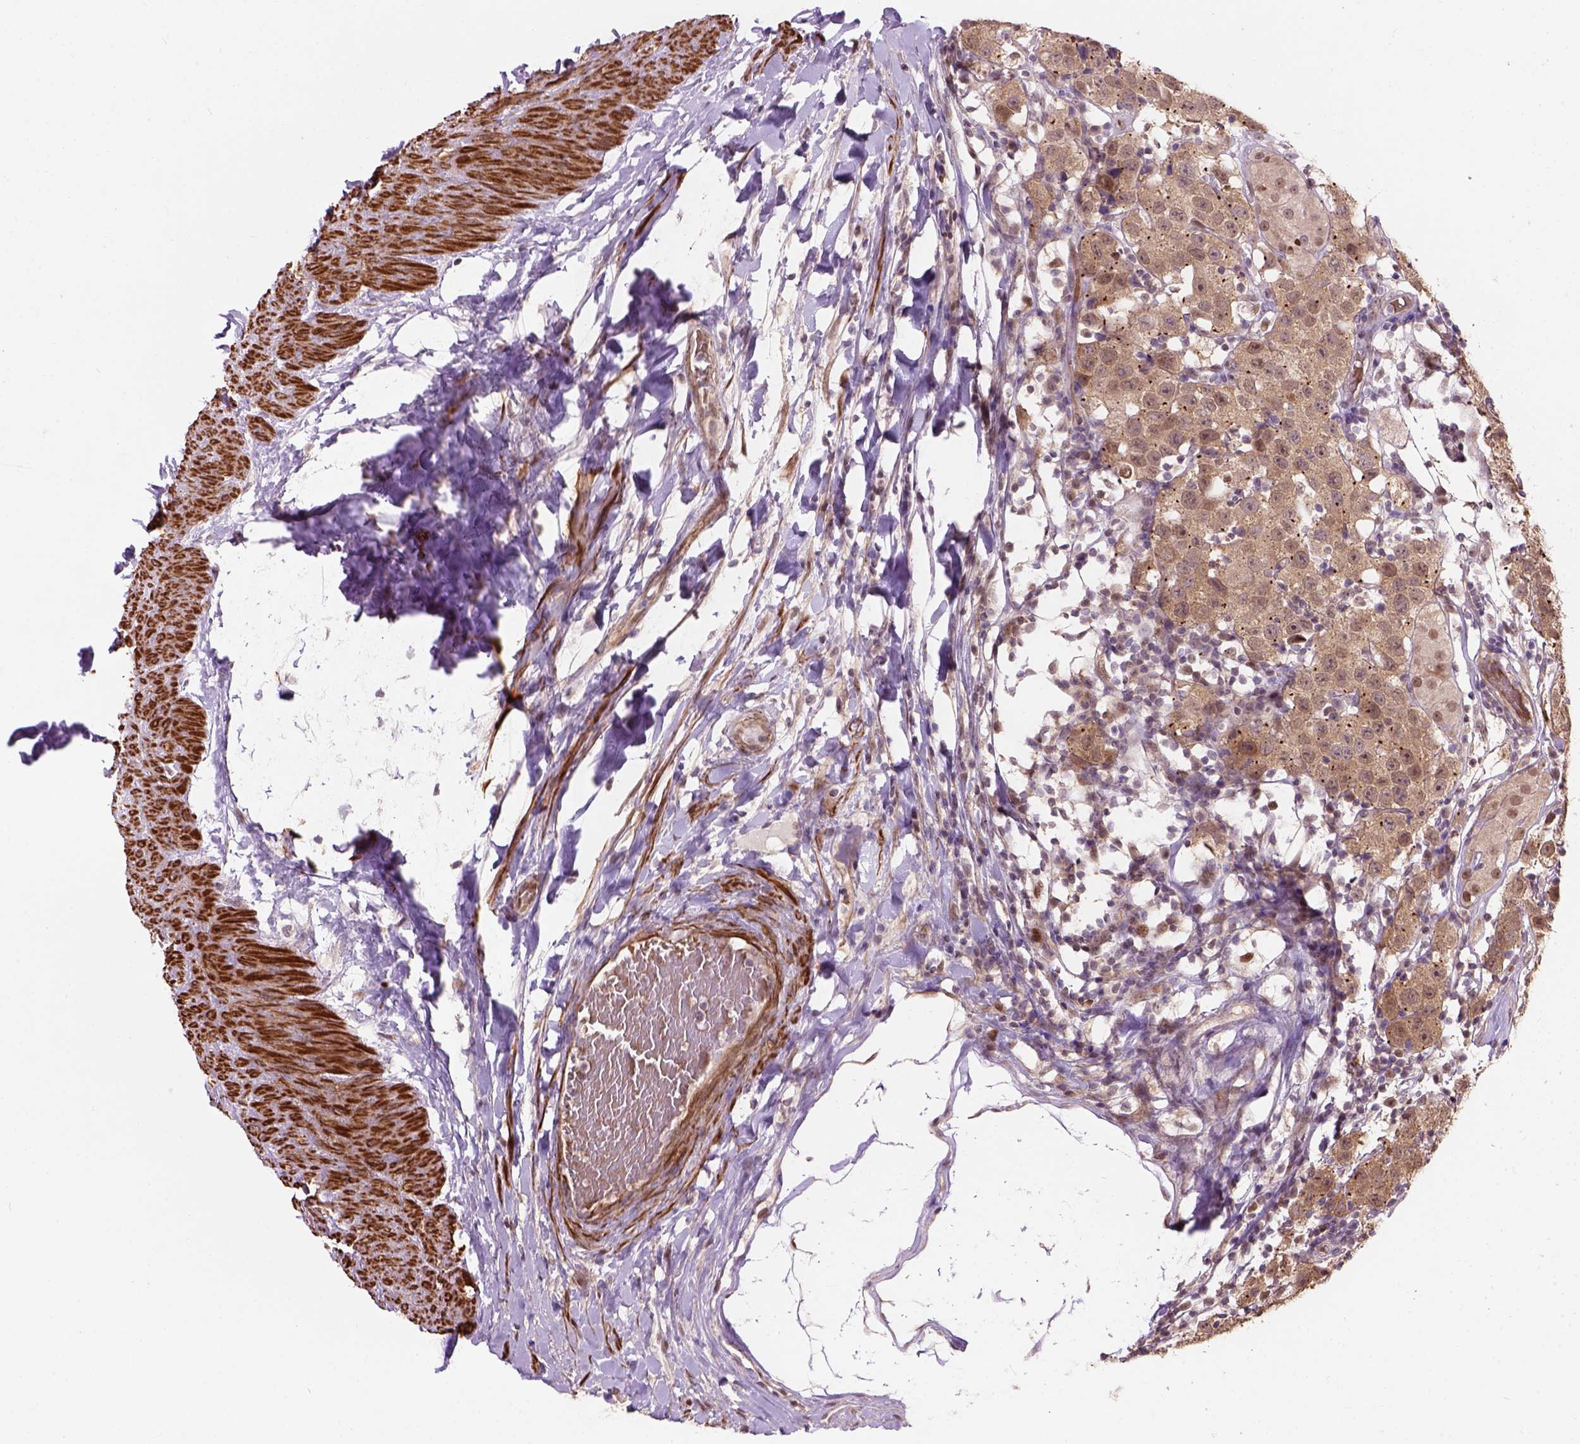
{"staining": {"intensity": "moderate", "quantity": "<25%", "location": "cytoplasmic/membranous,nuclear"}, "tissue": "testis cancer", "cell_type": "Tumor cells", "image_type": "cancer", "snomed": [{"axis": "morphology", "description": "Seminoma, NOS"}, {"axis": "topography", "description": "Testis"}], "caption": "Immunohistochemistry staining of testis seminoma, which reveals low levels of moderate cytoplasmic/membranous and nuclear positivity in about <25% of tumor cells indicating moderate cytoplasmic/membranous and nuclear protein staining. The staining was performed using DAB (brown) for protein detection and nuclei were counterstained in hematoxylin (blue).", "gene": "PSMD11", "patient": {"sex": "male", "age": 34}}